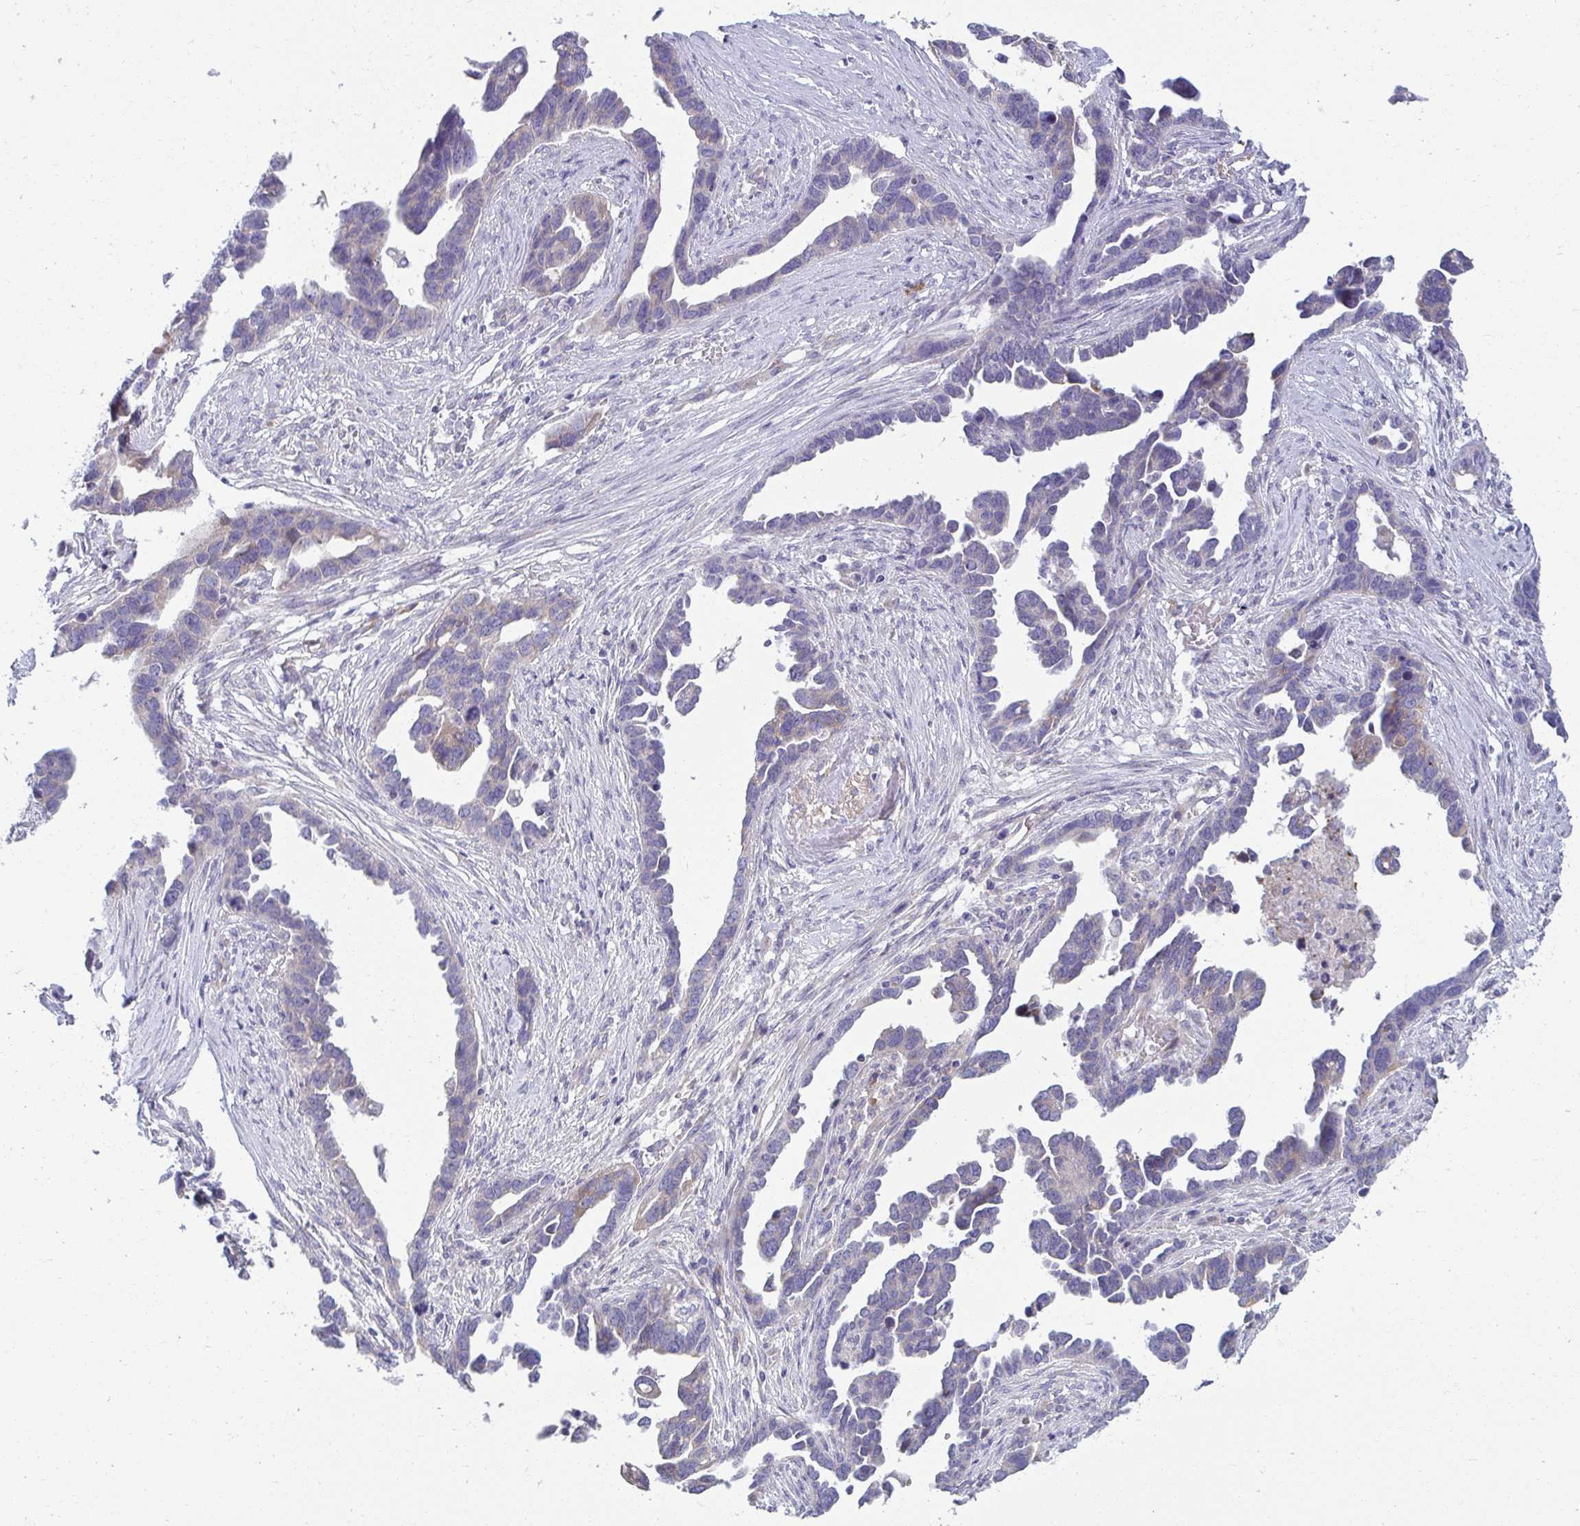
{"staining": {"intensity": "negative", "quantity": "none", "location": "none"}, "tissue": "ovarian cancer", "cell_type": "Tumor cells", "image_type": "cancer", "snomed": [{"axis": "morphology", "description": "Cystadenocarcinoma, serous, NOS"}, {"axis": "topography", "description": "Ovary"}], "caption": "Tumor cells are negative for protein expression in human ovarian cancer (serous cystadenocarcinoma). (Immunohistochemistry (ihc), brightfield microscopy, high magnification).", "gene": "FASLG", "patient": {"sex": "female", "age": 54}}